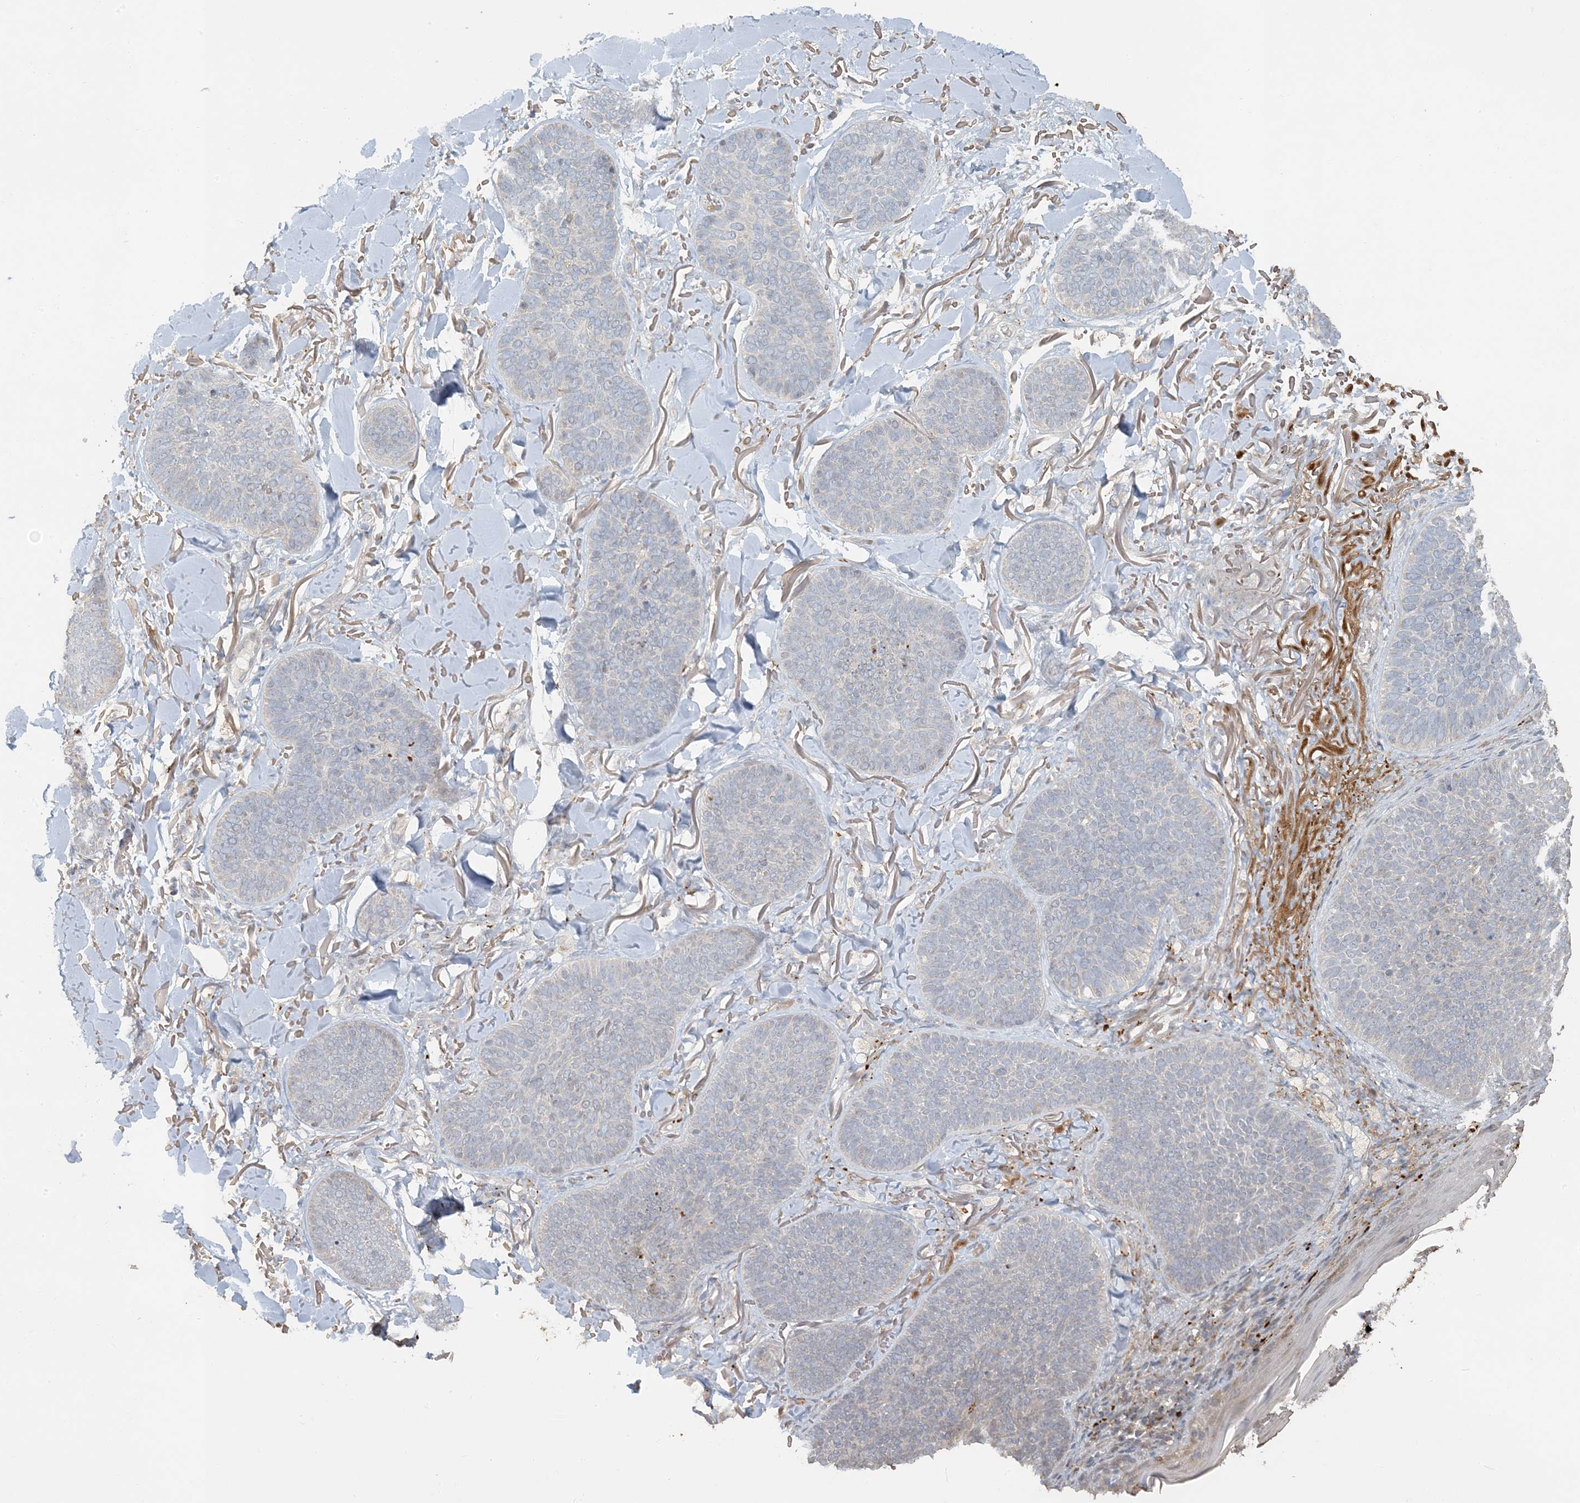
{"staining": {"intensity": "weak", "quantity": "<25%", "location": "cytoplasmic/membranous"}, "tissue": "skin cancer", "cell_type": "Tumor cells", "image_type": "cancer", "snomed": [{"axis": "morphology", "description": "Basal cell carcinoma"}, {"axis": "topography", "description": "Skin"}], "caption": "This is an IHC photomicrograph of human skin cancer. There is no positivity in tumor cells.", "gene": "LTN1", "patient": {"sex": "male", "age": 85}}